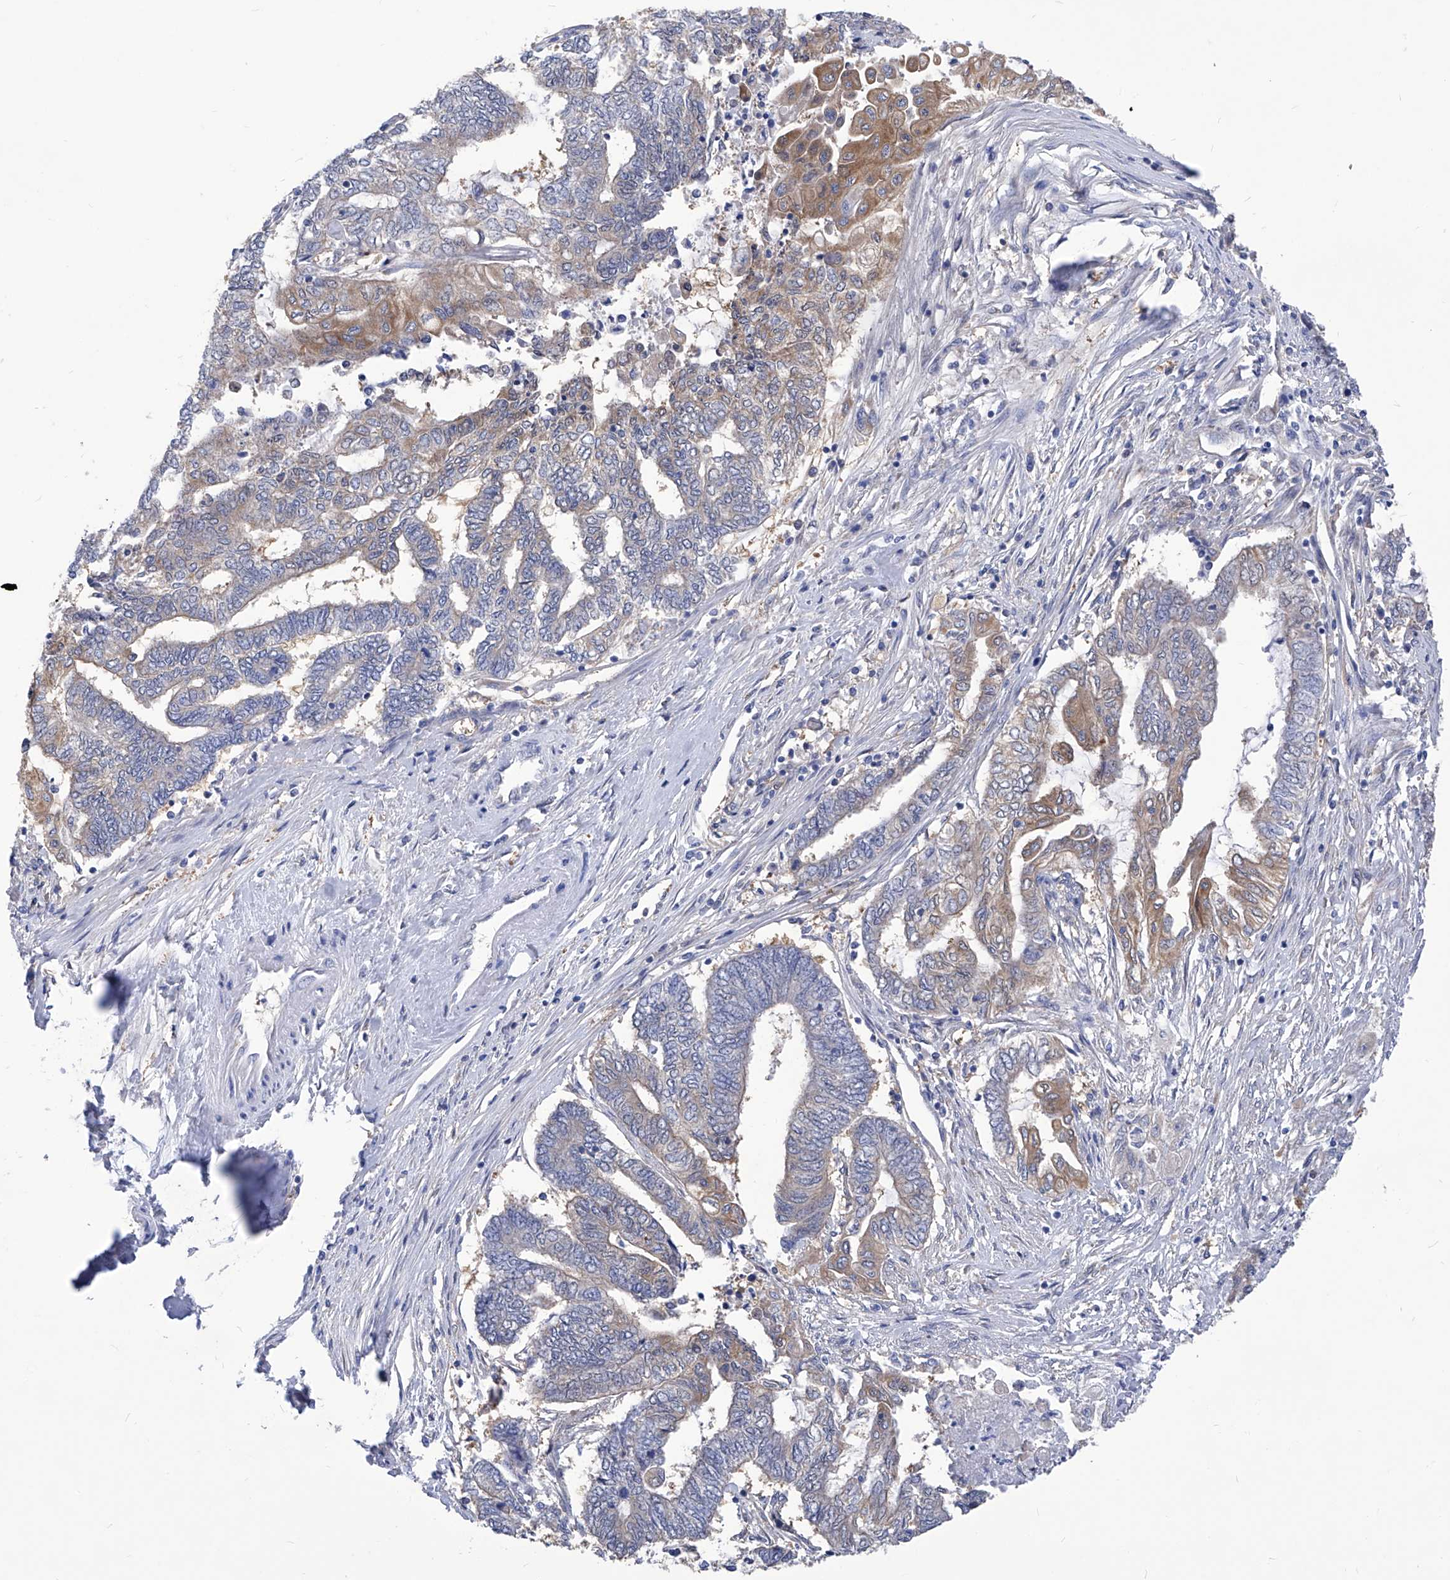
{"staining": {"intensity": "moderate", "quantity": "<25%", "location": "cytoplasmic/membranous"}, "tissue": "endometrial cancer", "cell_type": "Tumor cells", "image_type": "cancer", "snomed": [{"axis": "morphology", "description": "Adenocarcinoma, NOS"}, {"axis": "topography", "description": "Uterus"}, {"axis": "topography", "description": "Endometrium"}], "caption": "IHC (DAB (3,3'-diaminobenzidine)) staining of endometrial adenocarcinoma exhibits moderate cytoplasmic/membranous protein positivity in approximately <25% of tumor cells.", "gene": "XPNPEP1", "patient": {"sex": "female", "age": 70}}